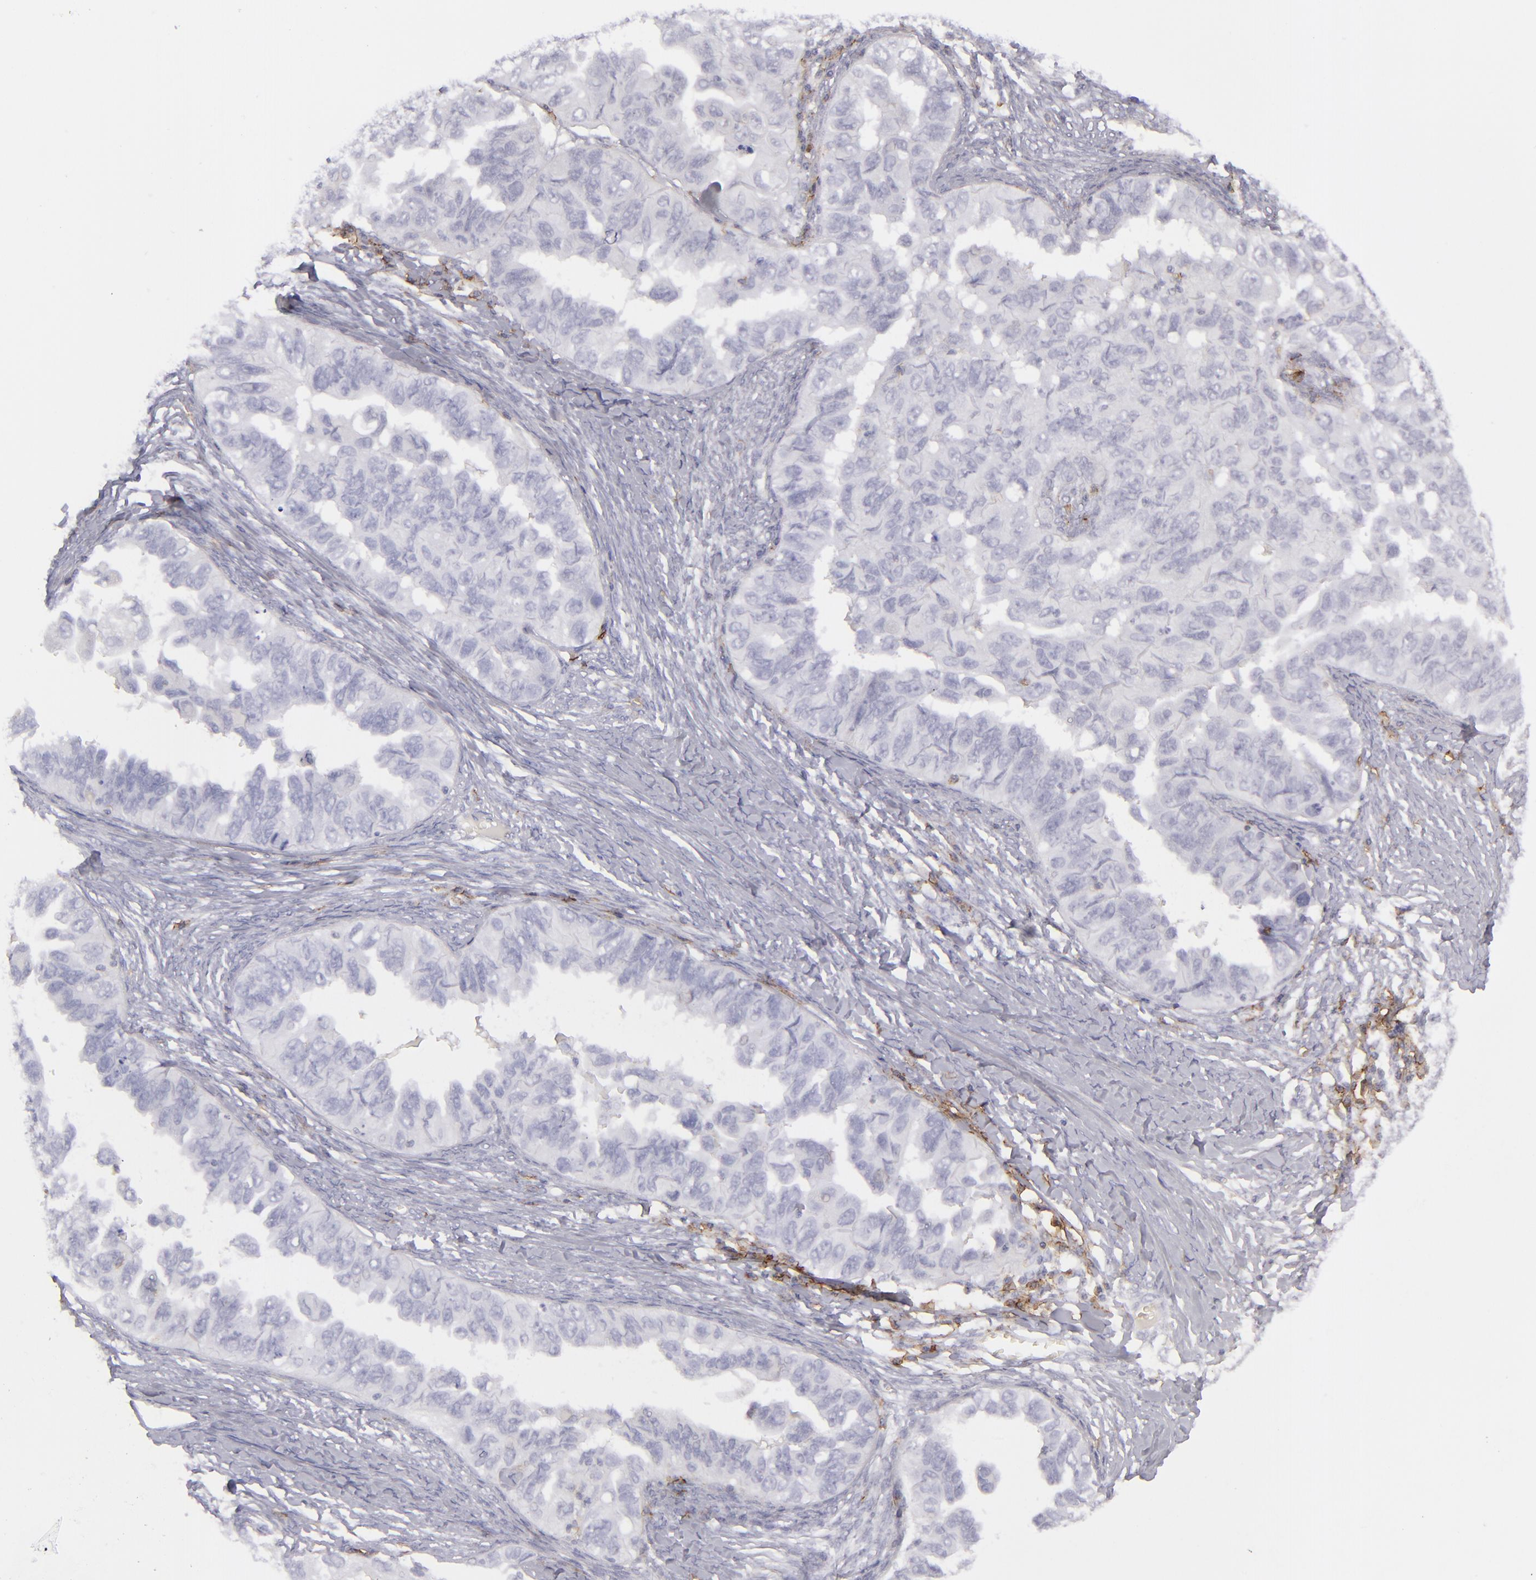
{"staining": {"intensity": "negative", "quantity": "none", "location": "none"}, "tissue": "ovarian cancer", "cell_type": "Tumor cells", "image_type": "cancer", "snomed": [{"axis": "morphology", "description": "Cystadenocarcinoma, serous, NOS"}, {"axis": "topography", "description": "Ovary"}], "caption": "Serous cystadenocarcinoma (ovarian) was stained to show a protein in brown. There is no significant expression in tumor cells.", "gene": "CD27", "patient": {"sex": "female", "age": 82}}